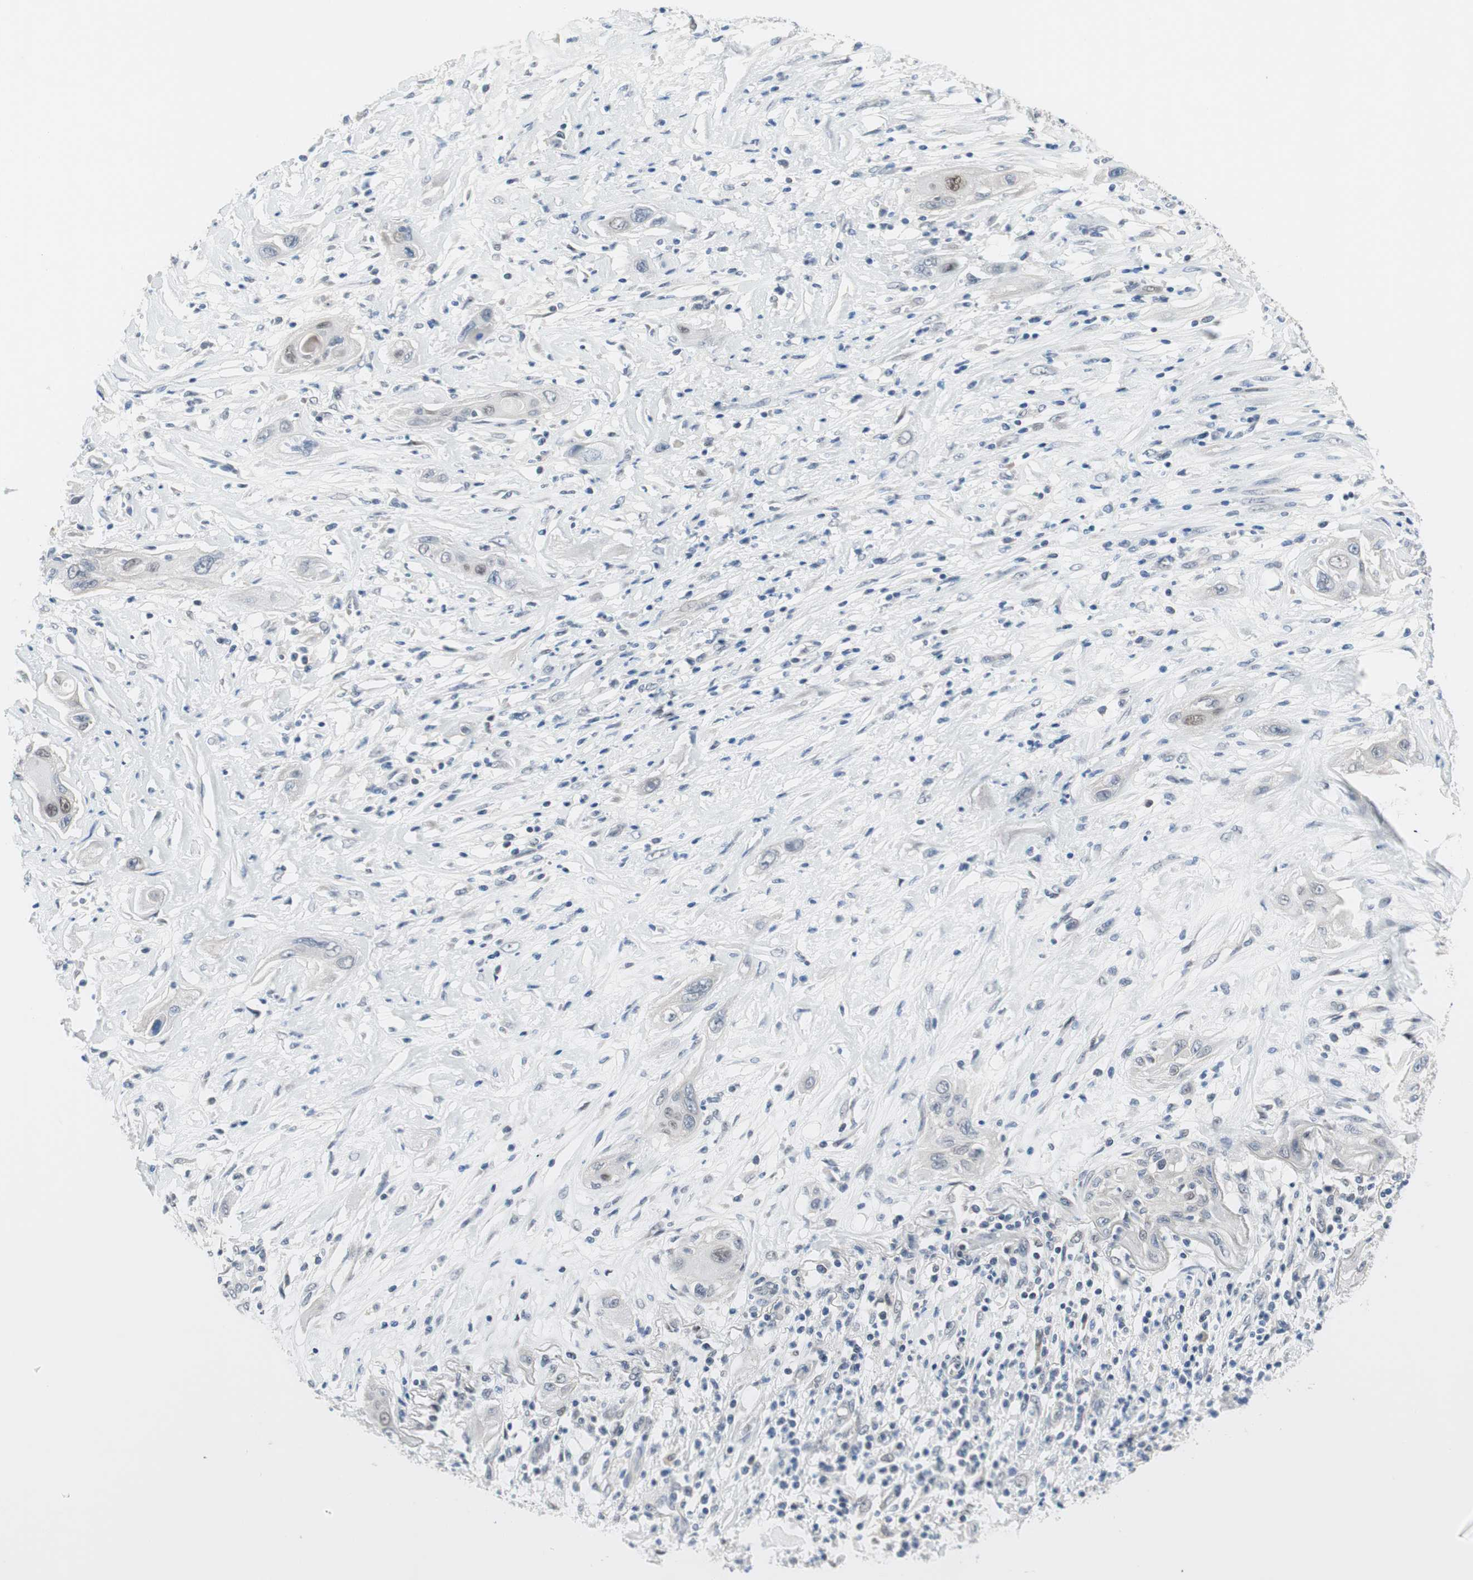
{"staining": {"intensity": "negative", "quantity": "none", "location": "none"}, "tissue": "lung cancer", "cell_type": "Tumor cells", "image_type": "cancer", "snomed": [{"axis": "morphology", "description": "Squamous cell carcinoma, NOS"}, {"axis": "topography", "description": "Lung"}], "caption": "Immunohistochemistry histopathology image of neoplastic tissue: lung cancer (squamous cell carcinoma) stained with DAB (3,3'-diaminobenzidine) displays no significant protein staining in tumor cells.", "gene": "GRHL1", "patient": {"sex": "female", "age": 47}}